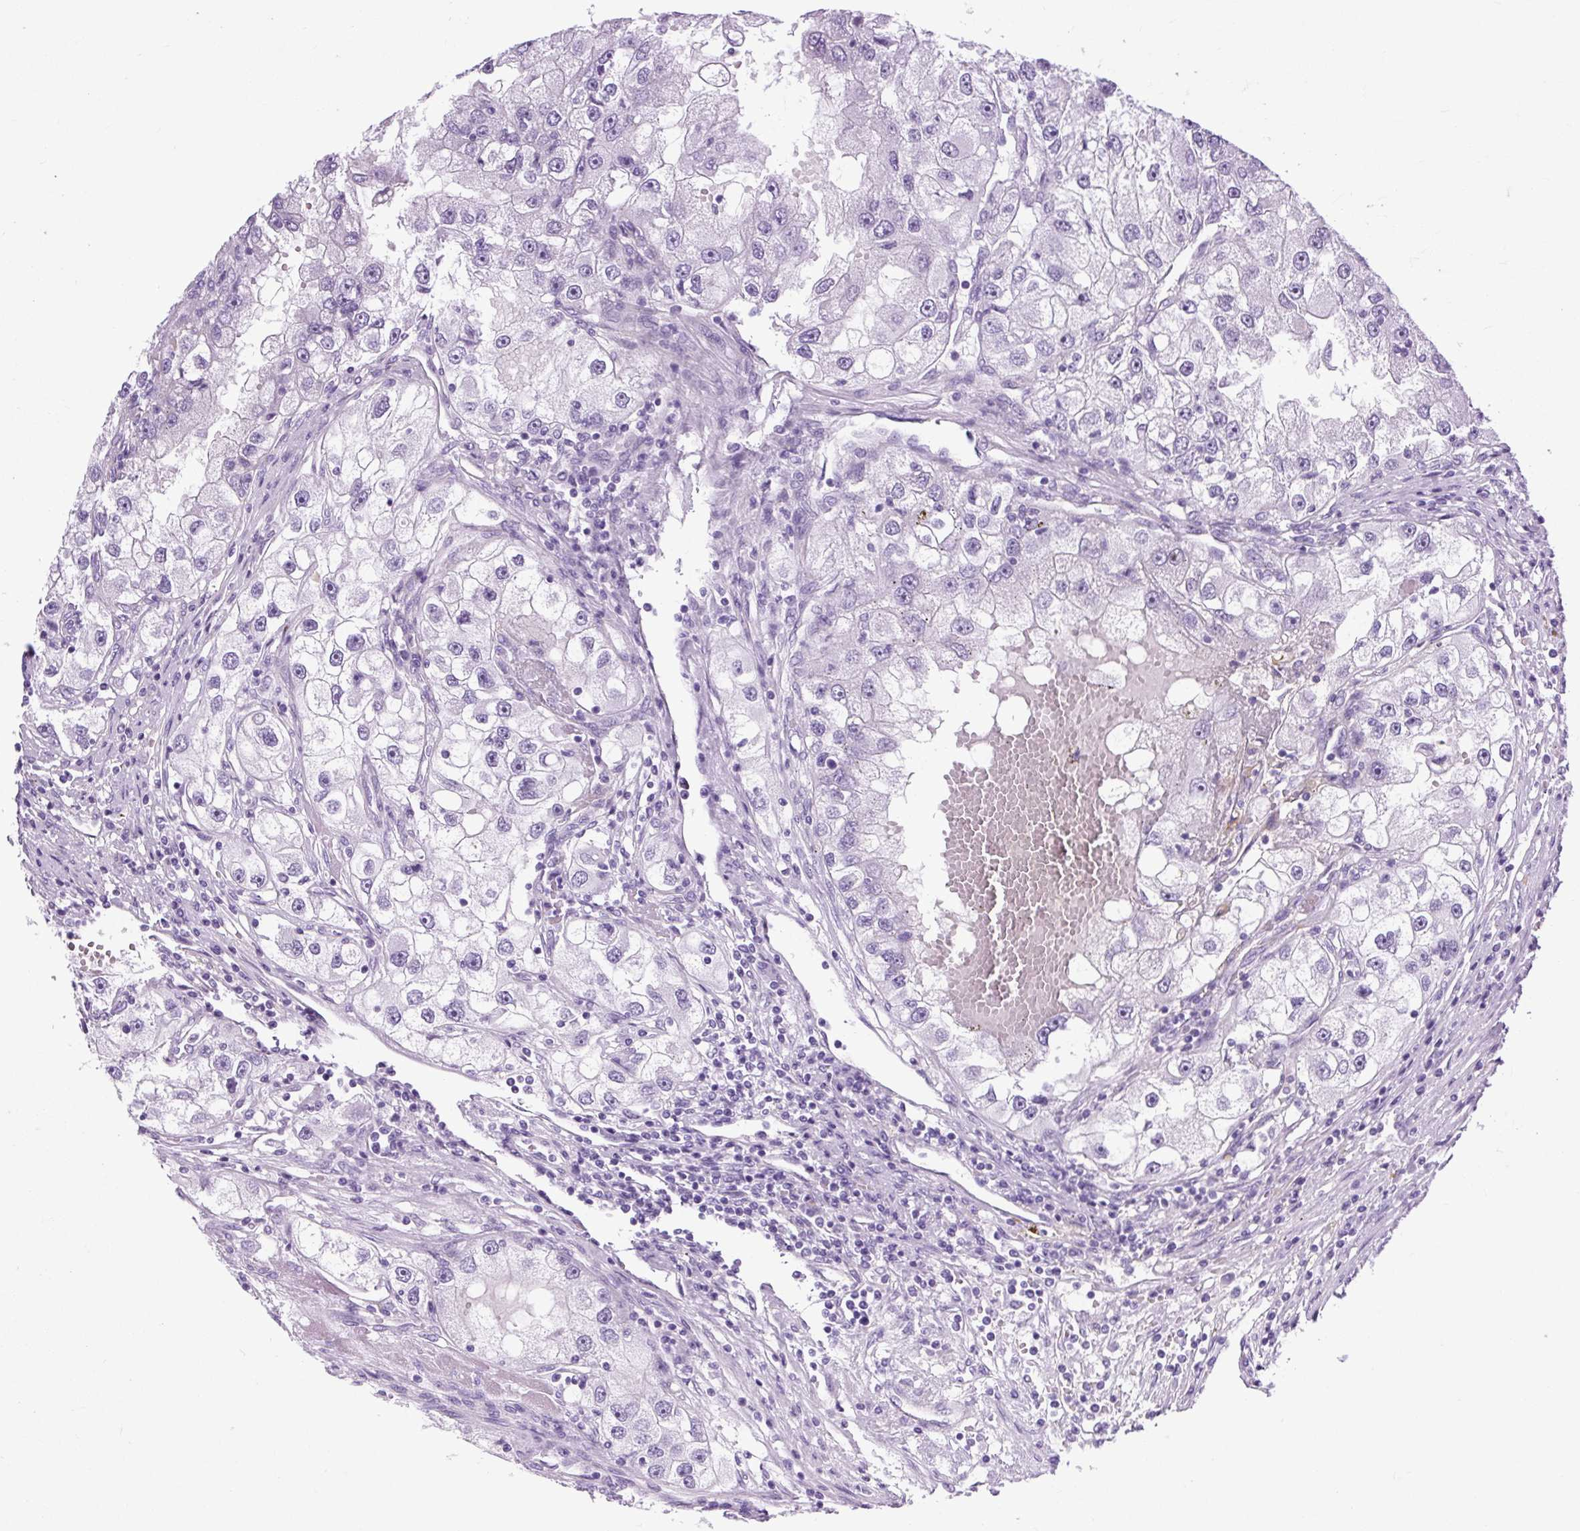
{"staining": {"intensity": "negative", "quantity": "none", "location": "none"}, "tissue": "renal cancer", "cell_type": "Tumor cells", "image_type": "cancer", "snomed": [{"axis": "morphology", "description": "Adenocarcinoma, NOS"}, {"axis": "topography", "description": "Kidney"}], "caption": "Immunohistochemistry (IHC) photomicrograph of renal adenocarcinoma stained for a protein (brown), which exhibits no staining in tumor cells.", "gene": "OOEP", "patient": {"sex": "male", "age": 63}}